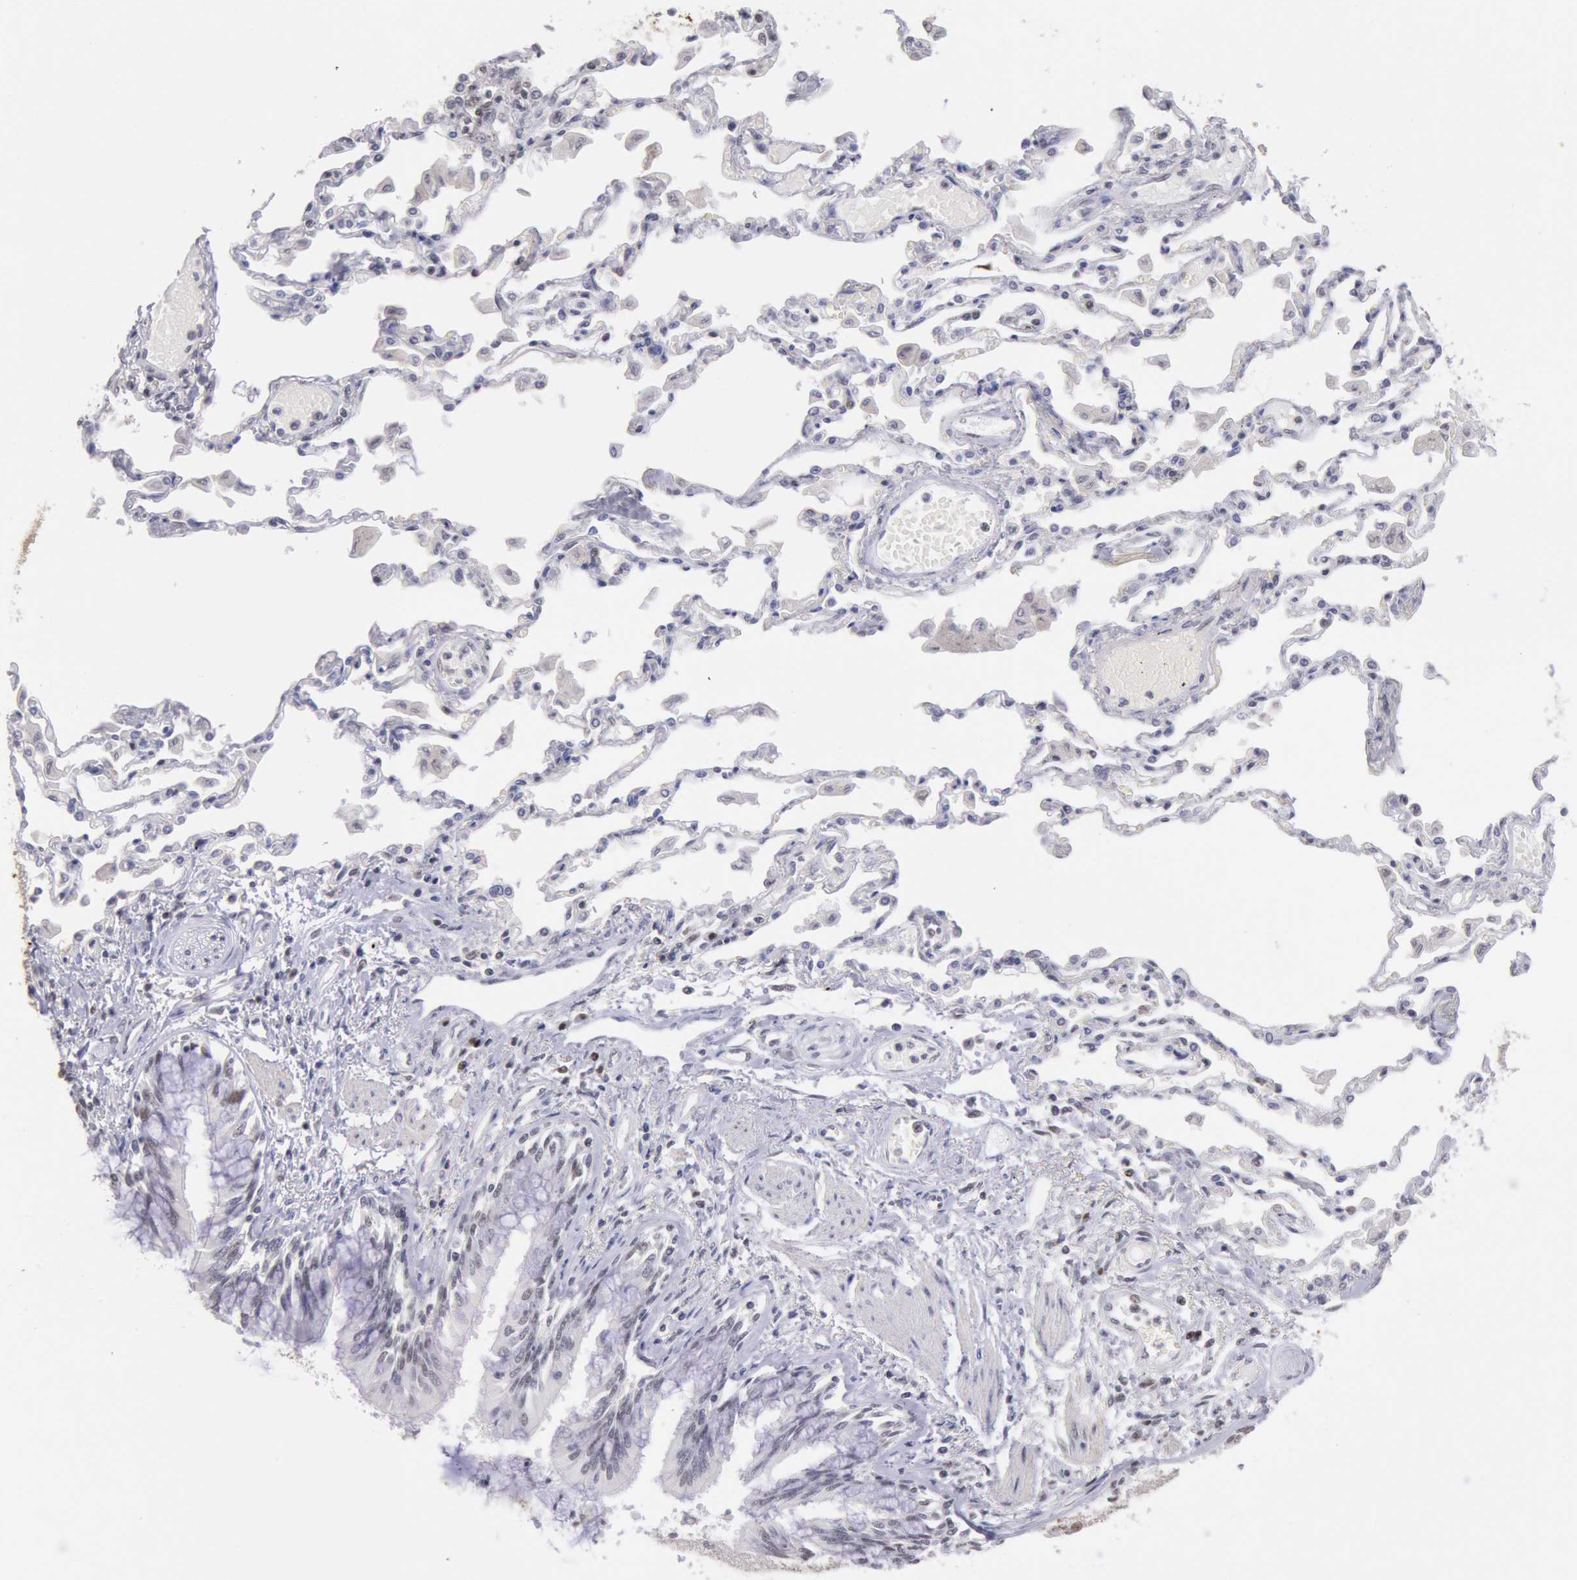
{"staining": {"intensity": "negative", "quantity": "none", "location": "none"}, "tissue": "adipose tissue", "cell_type": "Adipocytes", "image_type": "normal", "snomed": [{"axis": "morphology", "description": "Normal tissue, NOS"}, {"axis": "morphology", "description": "Adenocarcinoma, NOS"}, {"axis": "topography", "description": "Cartilage tissue"}, {"axis": "topography", "description": "Lung"}], "caption": "High power microscopy image of an immunohistochemistry photomicrograph of benign adipose tissue, revealing no significant expression in adipocytes.", "gene": "MYH6", "patient": {"sex": "female", "age": 67}}